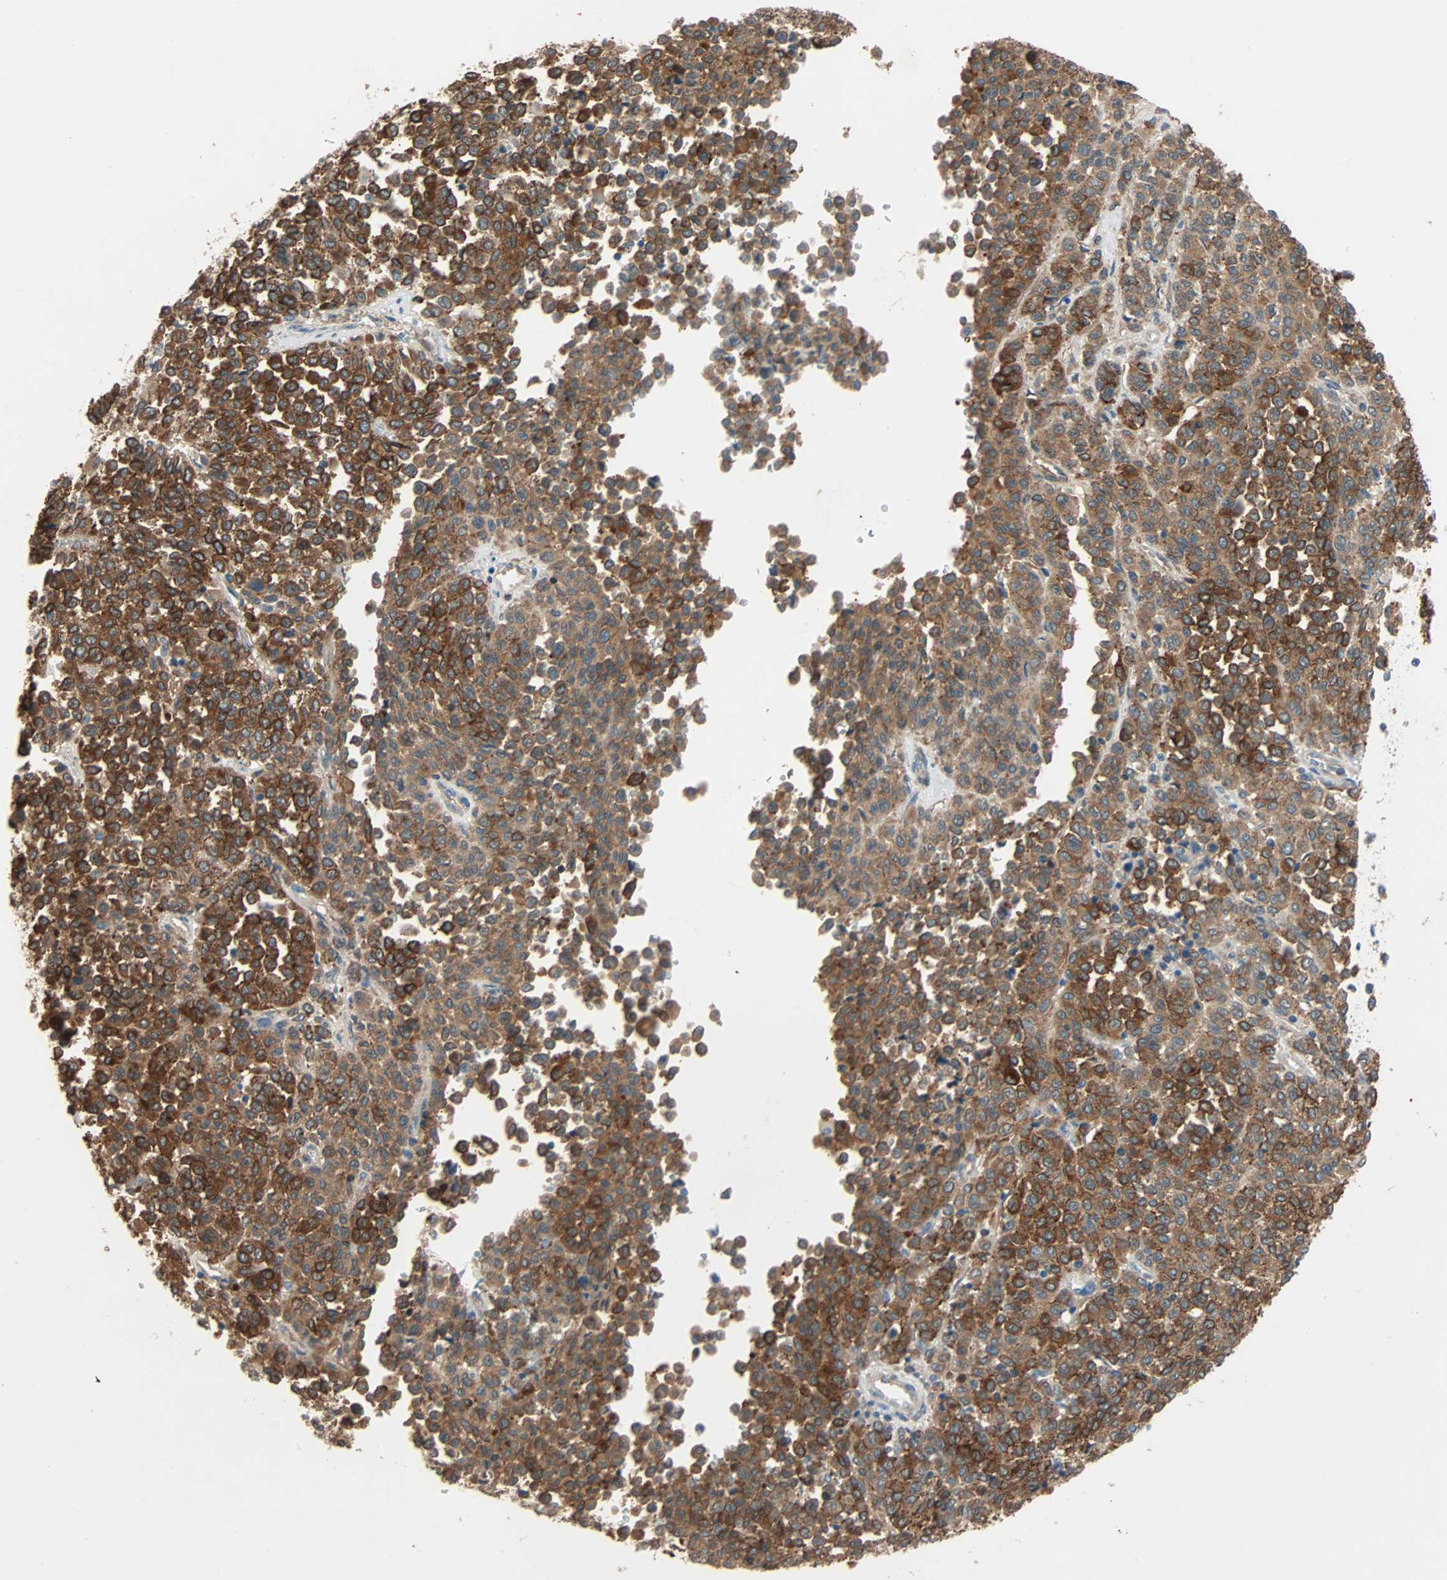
{"staining": {"intensity": "strong", "quantity": ">75%", "location": "cytoplasmic/membranous"}, "tissue": "melanoma", "cell_type": "Tumor cells", "image_type": "cancer", "snomed": [{"axis": "morphology", "description": "Malignant melanoma, Metastatic site"}, {"axis": "topography", "description": "Pancreas"}], "caption": "Protein analysis of malignant melanoma (metastatic site) tissue exhibits strong cytoplasmic/membranous staining in about >75% of tumor cells. Ihc stains the protein of interest in brown and the nuclei are stained blue.", "gene": "TNFRSF12A", "patient": {"sex": "female", "age": 30}}